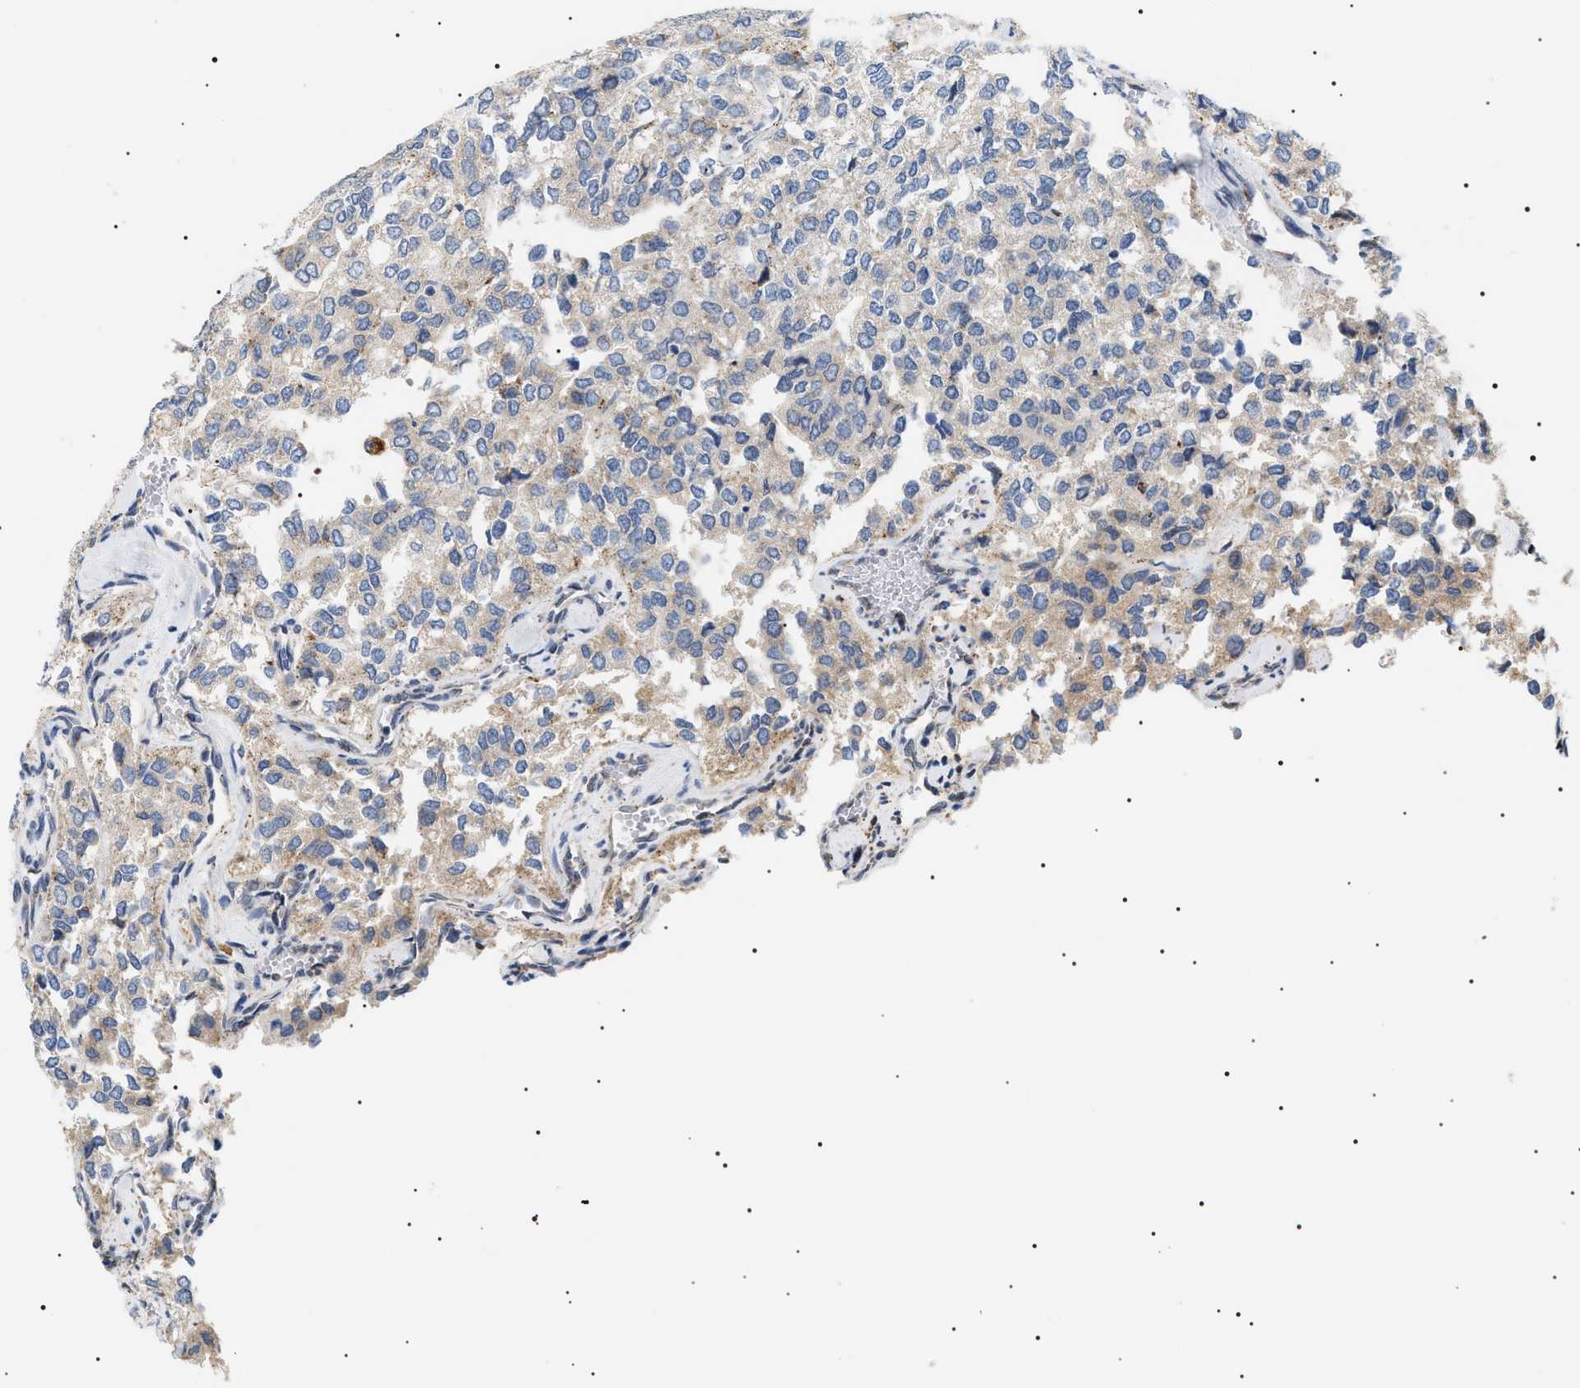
{"staining": {"intensity": "weak", "quantity": "25%-75%", "location": "cytoplasmic/membranous"}, "tissue": "thyroid cancer", "cell_type": "Tumor cells", "image_type": "cancer", "snomed": [{"axis": "morphology", "description": "Follicular adenoma carcinoma, NOS"}, {"axis": "topography", "description": "Thyroid gland"}], "caption": "Immunohistochemistry (IHC) photomicrograph of thyroid cancer (follicular adenoma carcinoma) stained for a protein (brown), which shows low levels of weak cytoplasmic/membranous staining in about 25%-75% of tumor cells.", "gene": "HSD17B11", "patient": {"sex": "male", "age": 75}}